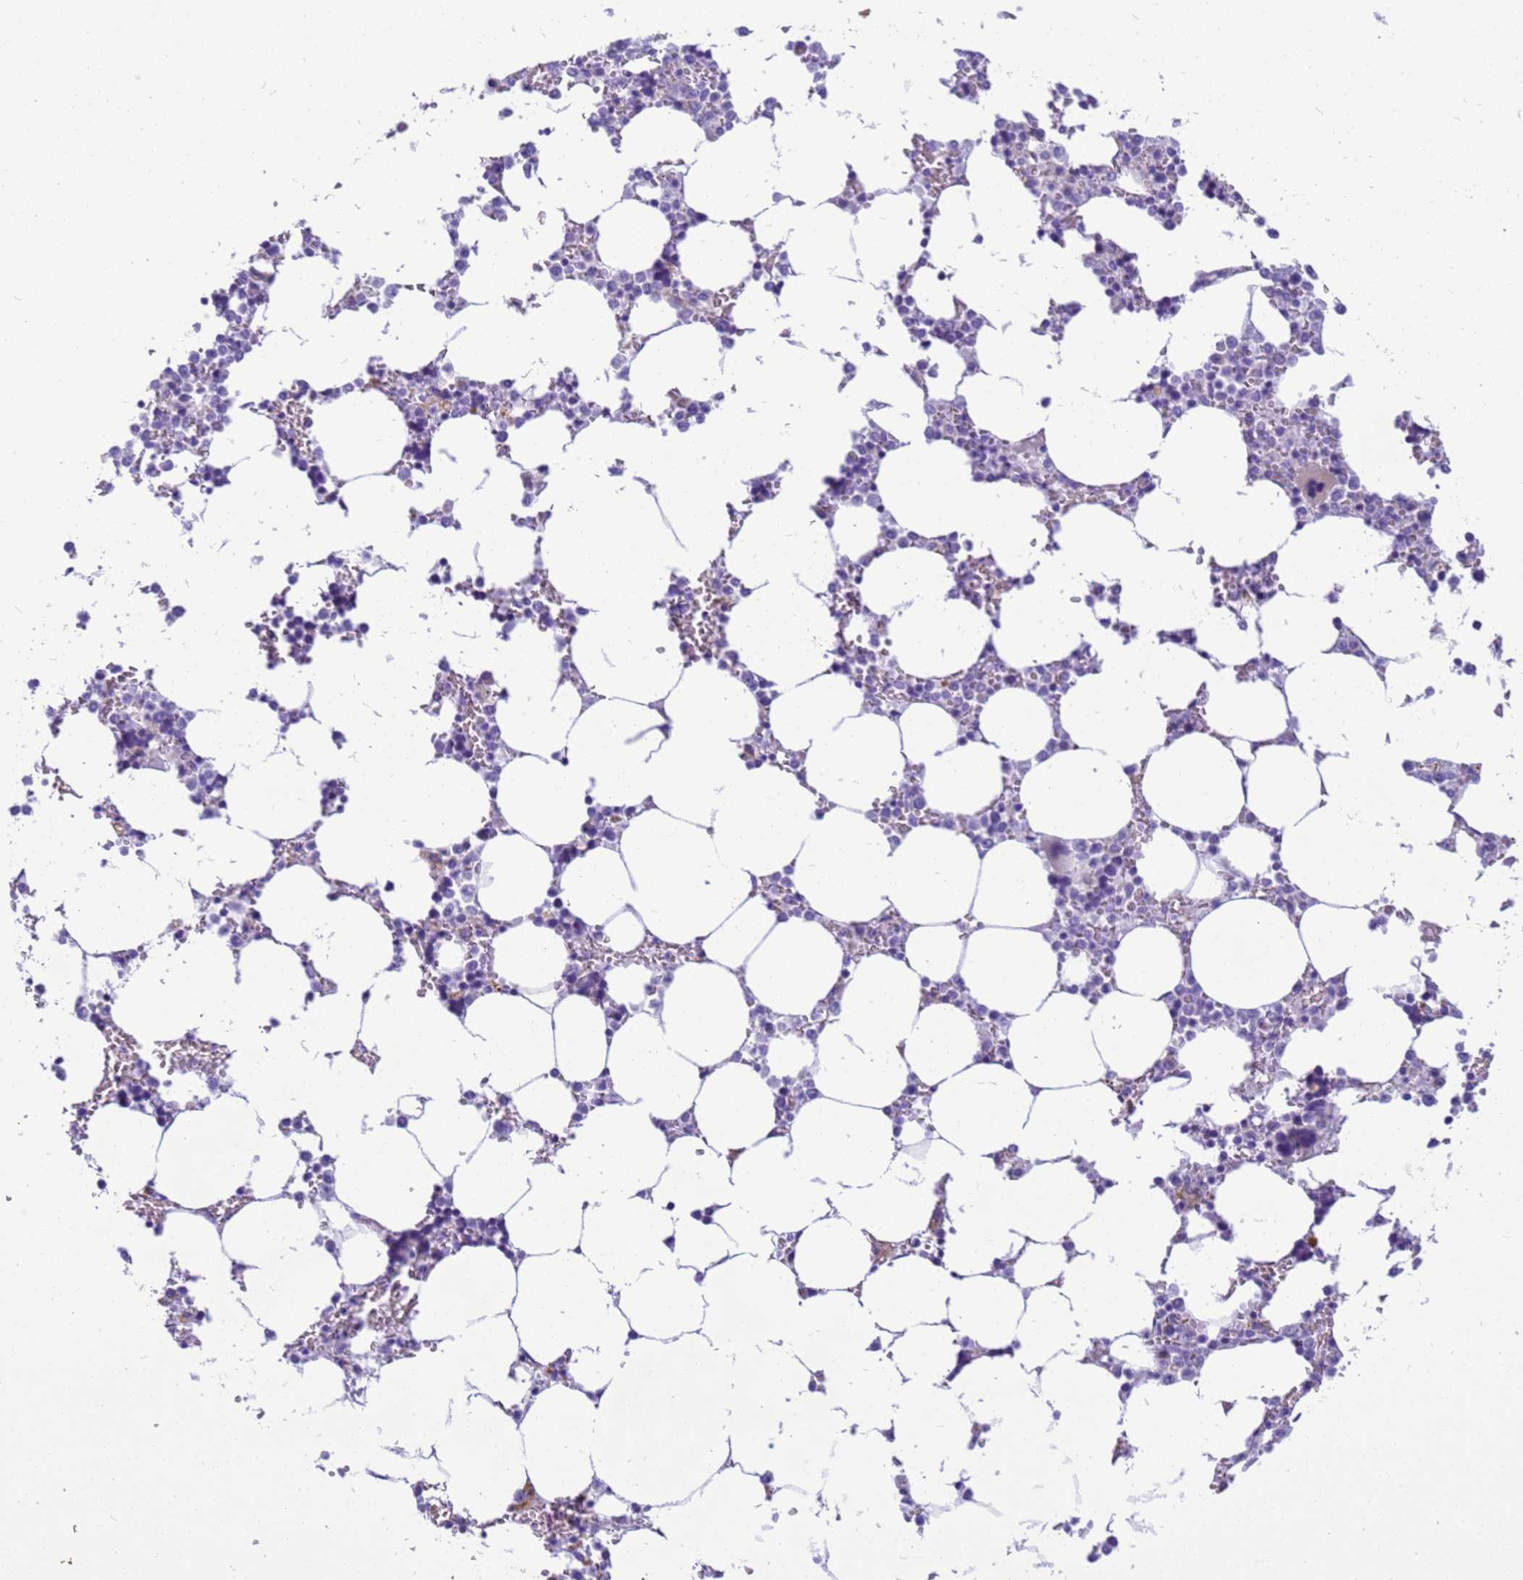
{"staining": {"intensity": "negative", "quantity": "none", "location": "none"}, "tissue": "bone marrow", "cell_type": "Hematopoietic cells", "image_type": "normal", "snomed": [{"axis": "morphology", "description": "Normal tissue, NOS"}, {"axis": "topography", "description": "Bone marrow"}], "caption": "High power microscopy micrograph of an immunohistochemistry image of benign bone marrow, revealing no significant expression in hematopoietic cells.", "gene": "STATH", "patient": {"sex": "male", "age": 64}}